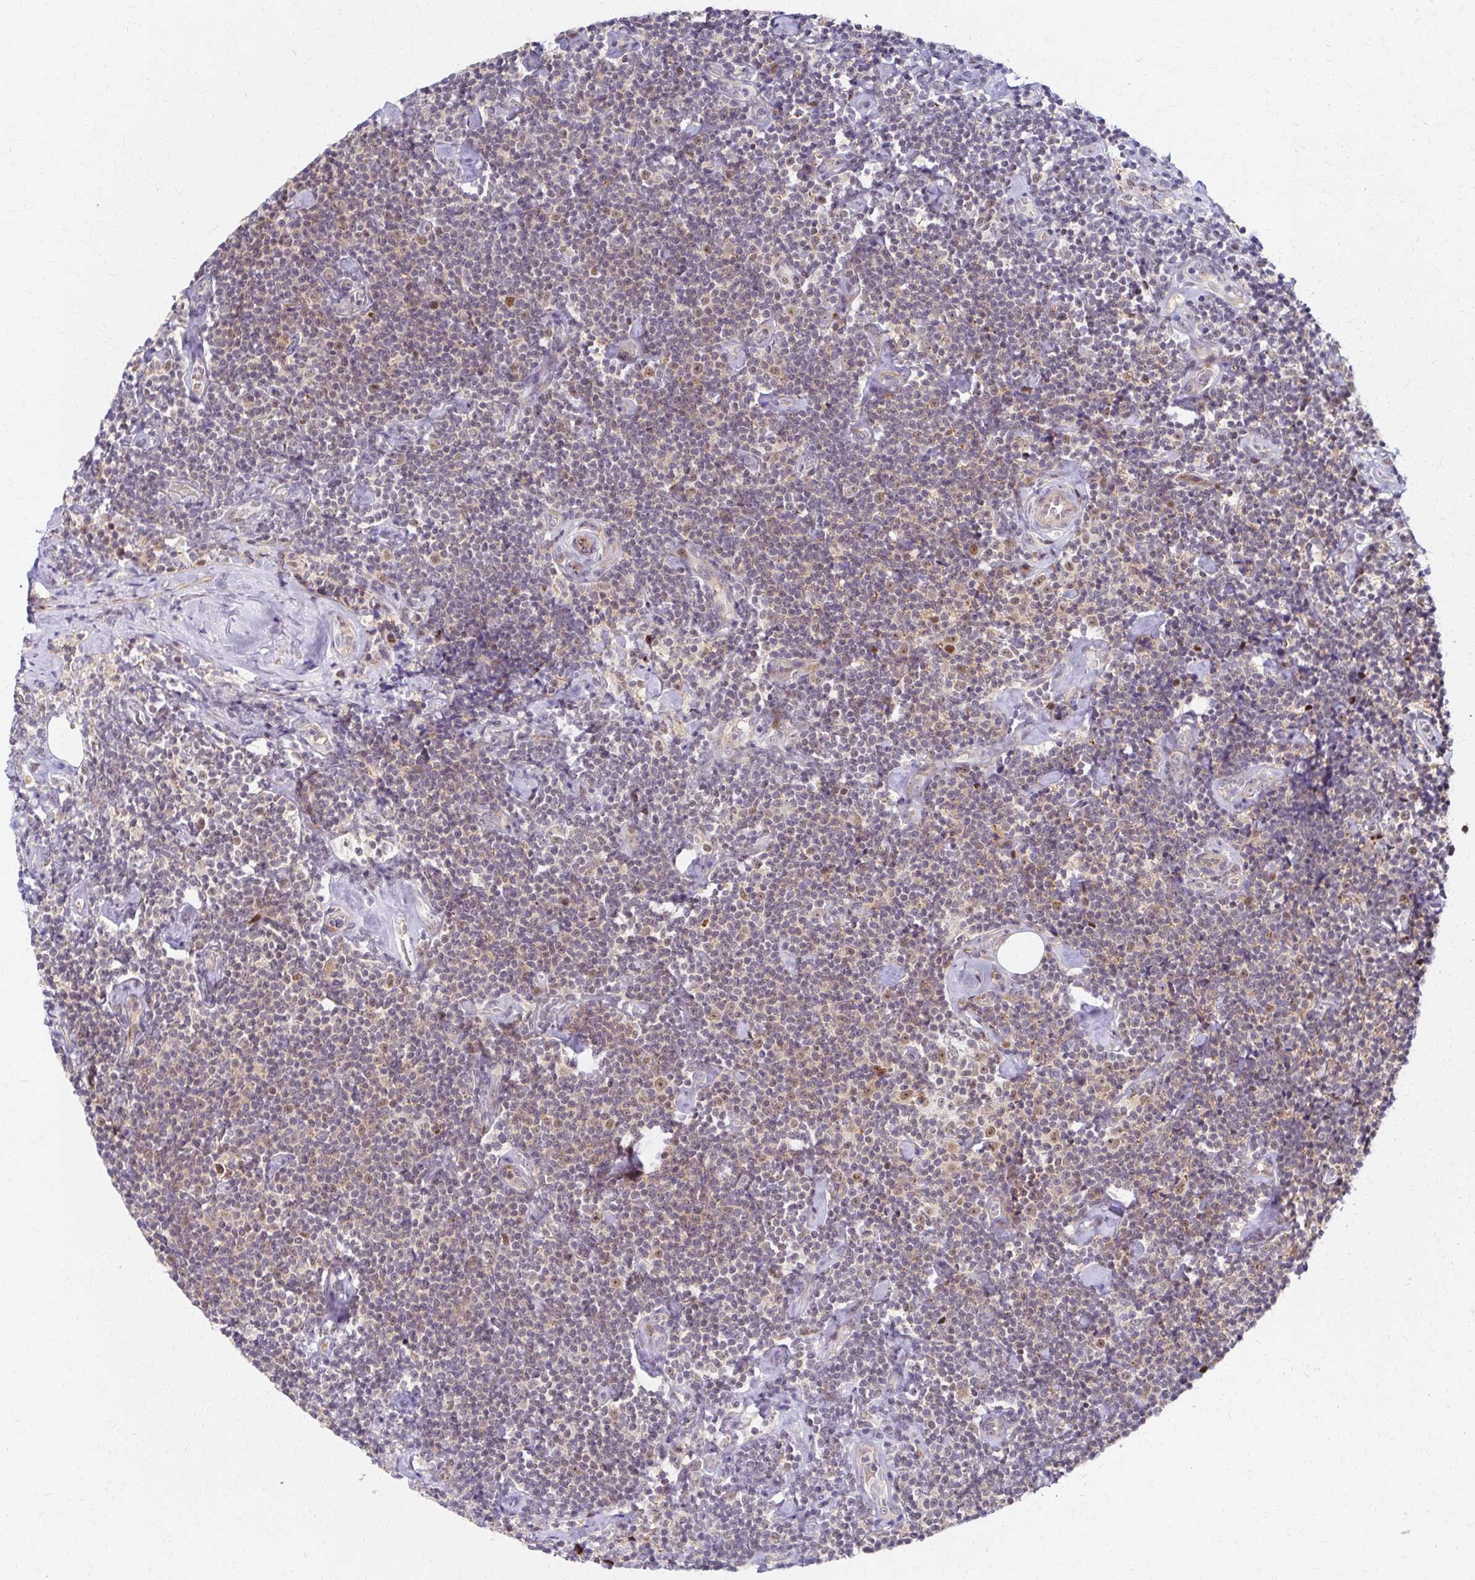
{"staining": {"intensity": "weak", "quantity": "25%-75%", "location": "nuclear"}, "tissue": "lymphoma", "cell_type": "Tumor cells", "image_type": "cancer", "snomed": [{"axis": "morphology", "description": "Malignant lymphoma, non-Hodgkin's type, Low grade"}, {"axis": "topography", "description": "Lymph node"}], "caption": "Human lymphoma stained with a protein marker shows weak staining in tumor cells.", "gene": "PSMD7", "patient": {"sex": "male", "age": 81}}